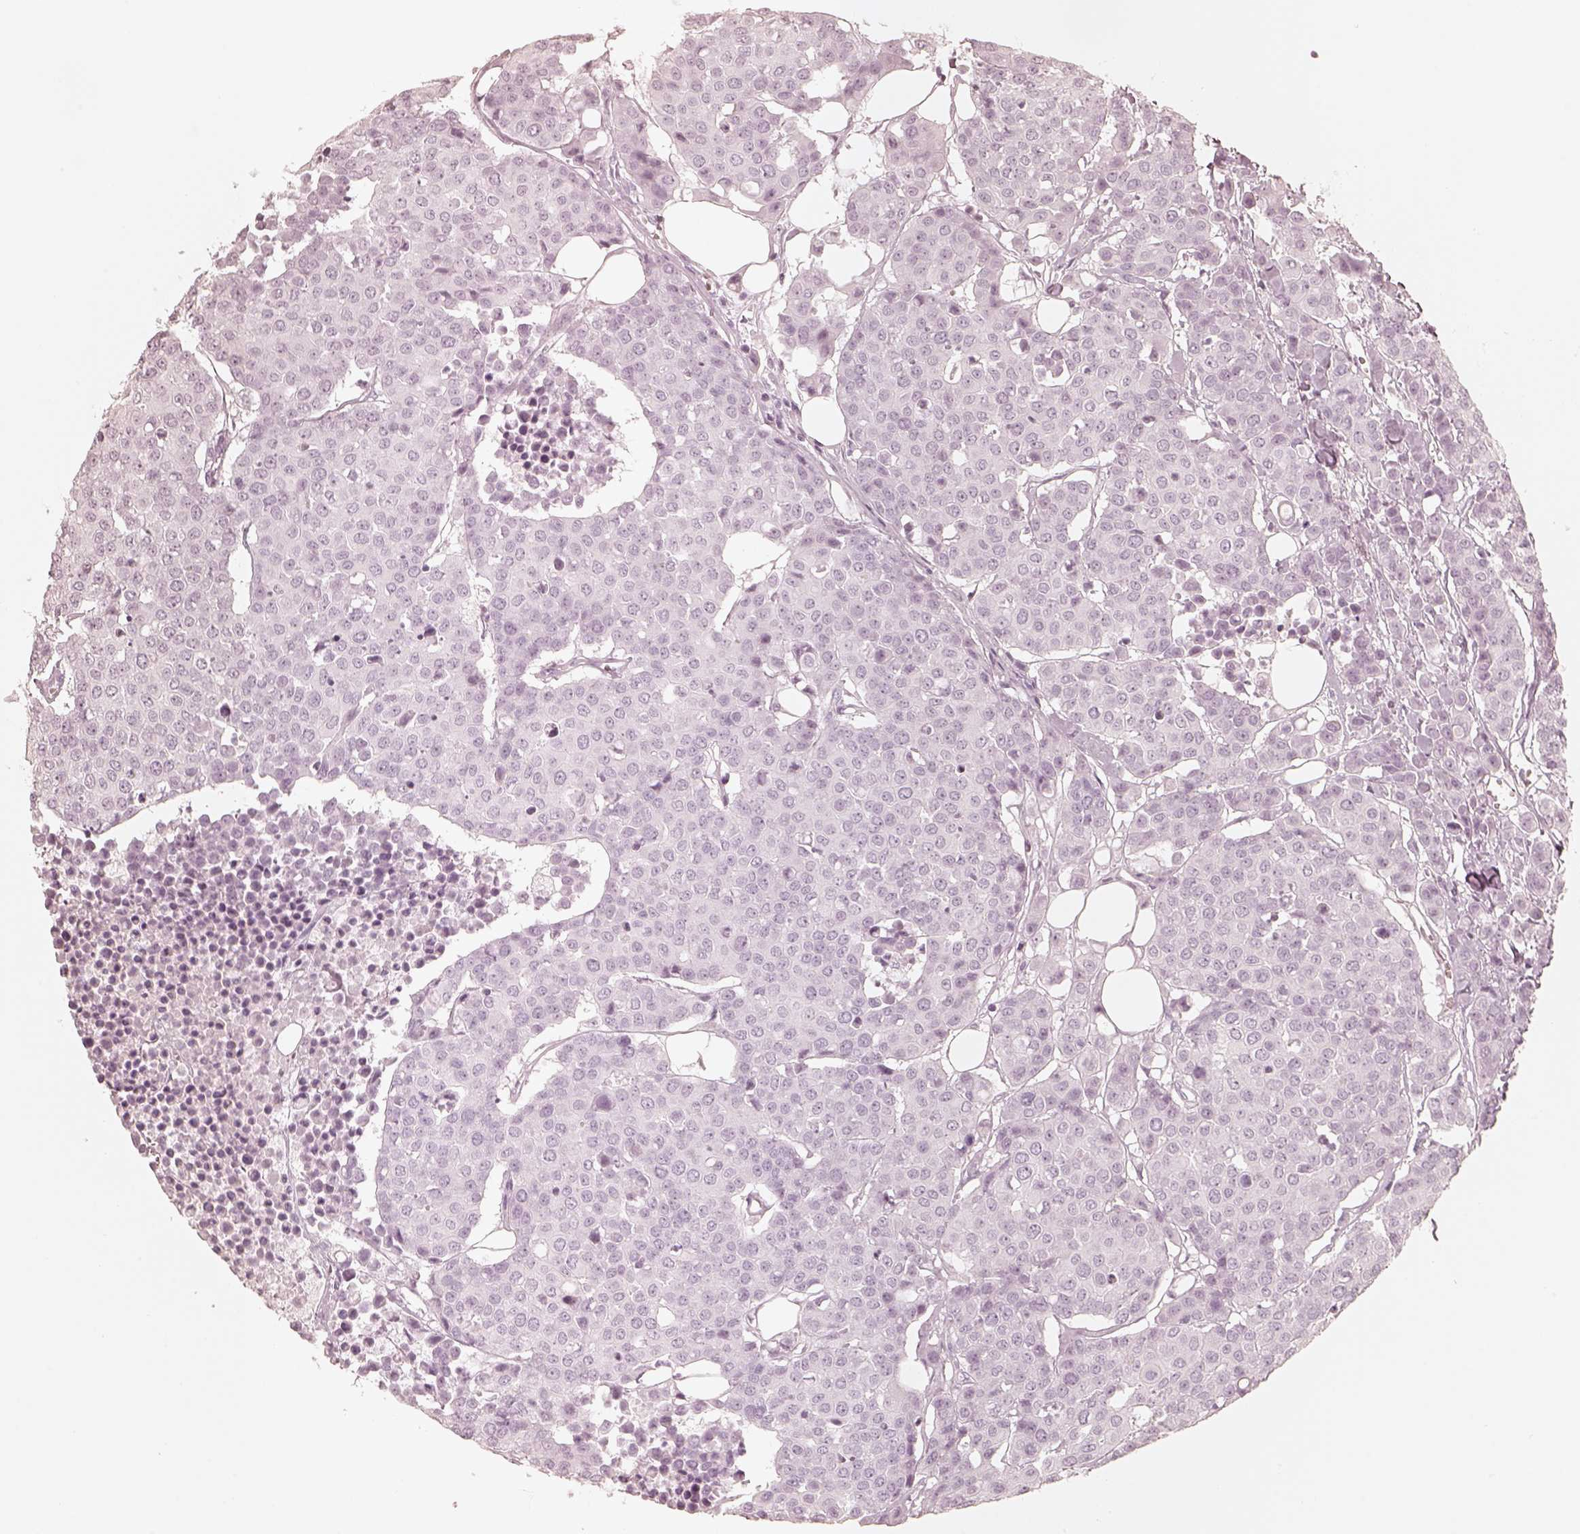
{"staining": {"intensity": "negative", "quantity": "none", "location": "none"}, "tissue": "carcinoid", "cell_type": "Tumor cells", "image_type": "cancer", "snomed": [{"axis": "morphology", "description": "Carcinoid, malignant, NOS"}, {"axis": "topography", "description": "Colon"}], "caption": "Immunohistochemistry histopathology image of carcinoid stained for a protein (brown), which reveals no expression in tumor cells. (DAB IHC, high magnification).", "gene": "KRT72", "patient": {"sex": "male", "age": 81}}